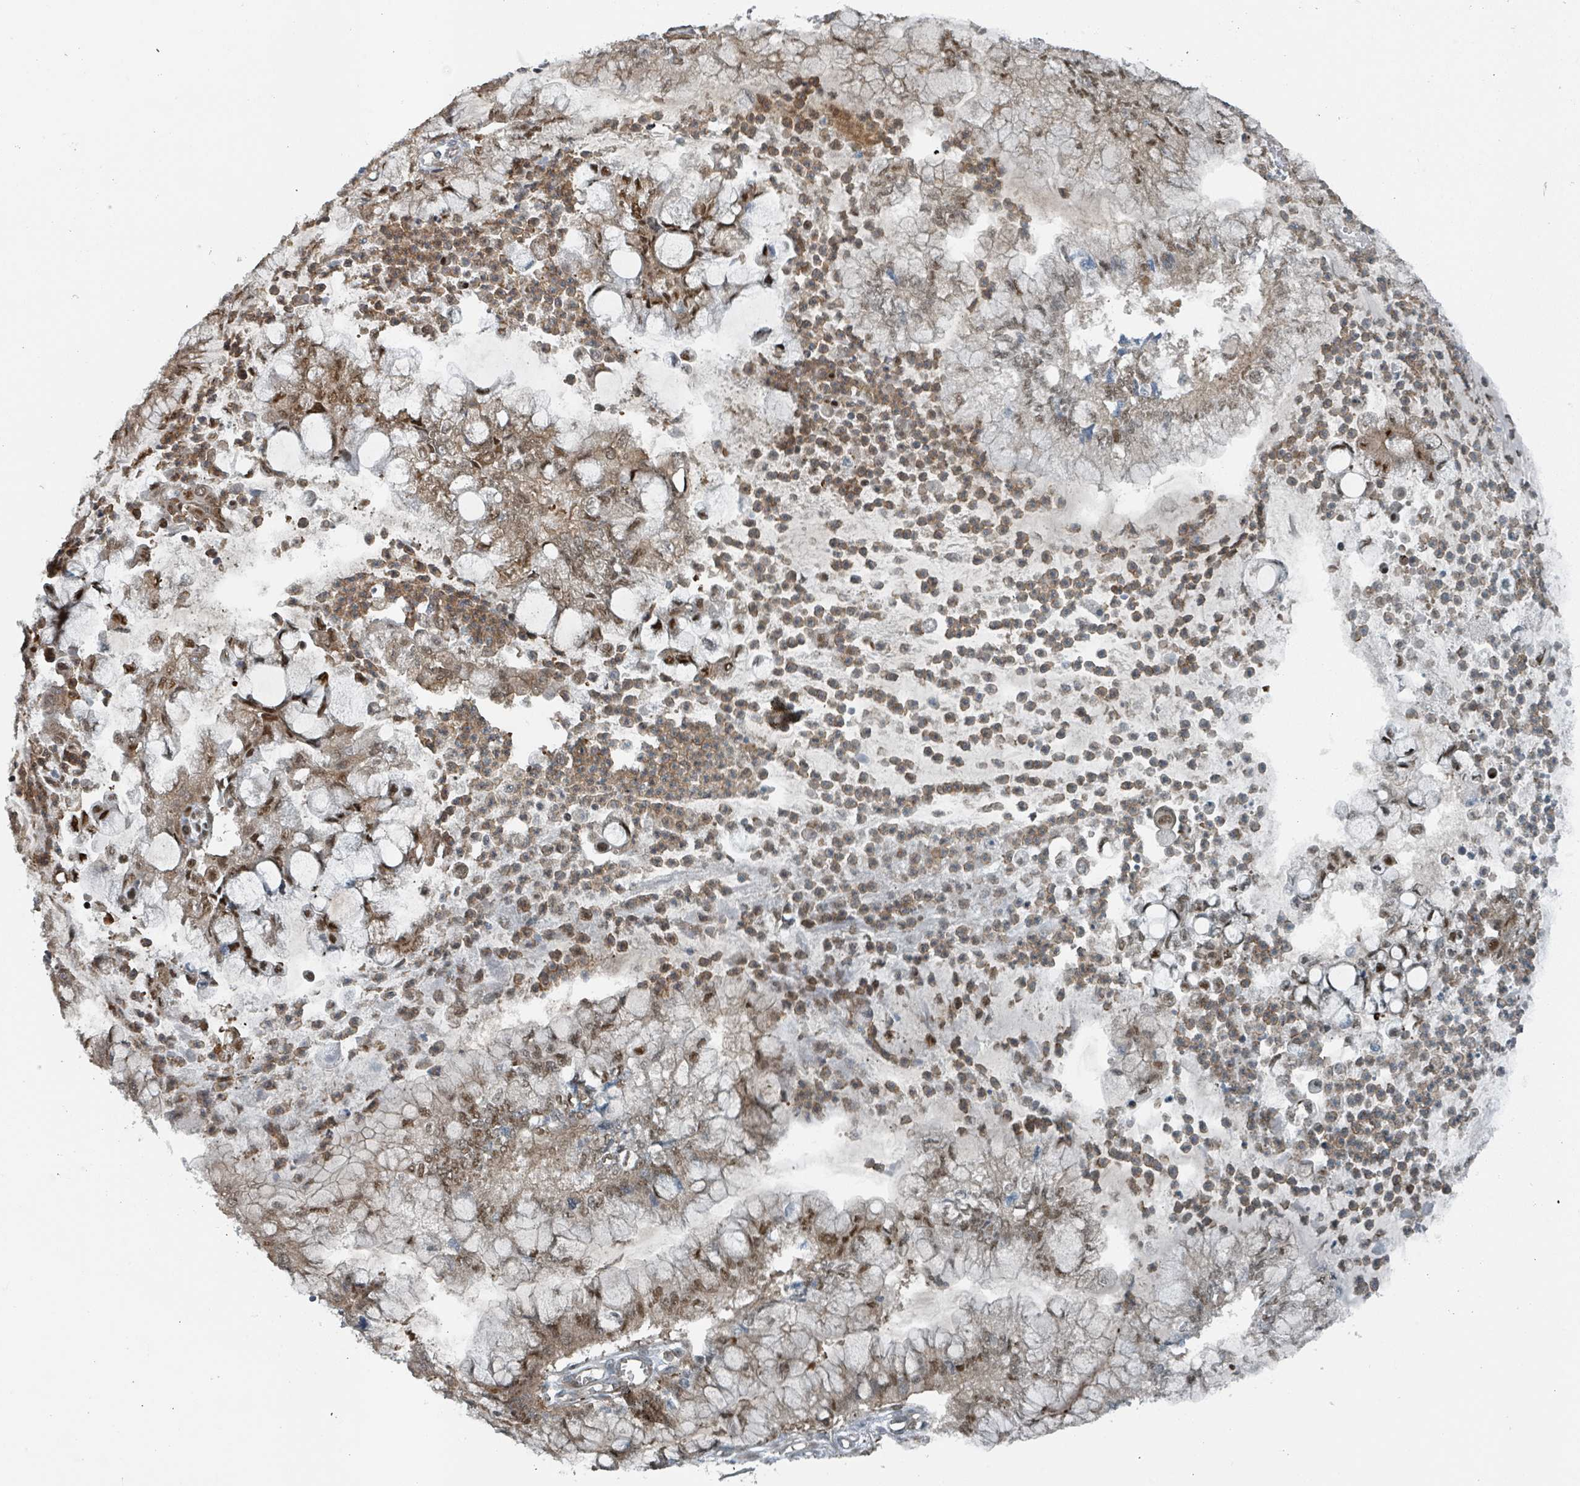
{"staining": {"intensity": "moderate", "quantity": ">75%", "location": "cytoplasmic/membranous,nuclear"}, "tissue": "pancreatic cancer", "cell_type": "Tumor cells", "image_type": "cancer", "snomed": [{"axis": "morphology", "description": "Adenocarcinoma, NOS"}, {"axis": "topography", "description": "Pancreas"}], "caption": "IHC of pancreatic adenocarcinoma displays medium levels of moderate cytoplasmic/membranous and nuclear positivity in about >75% of tumor cells.", "gene": "RHPN2", "patient": {"sex": "male", "age": 73}}